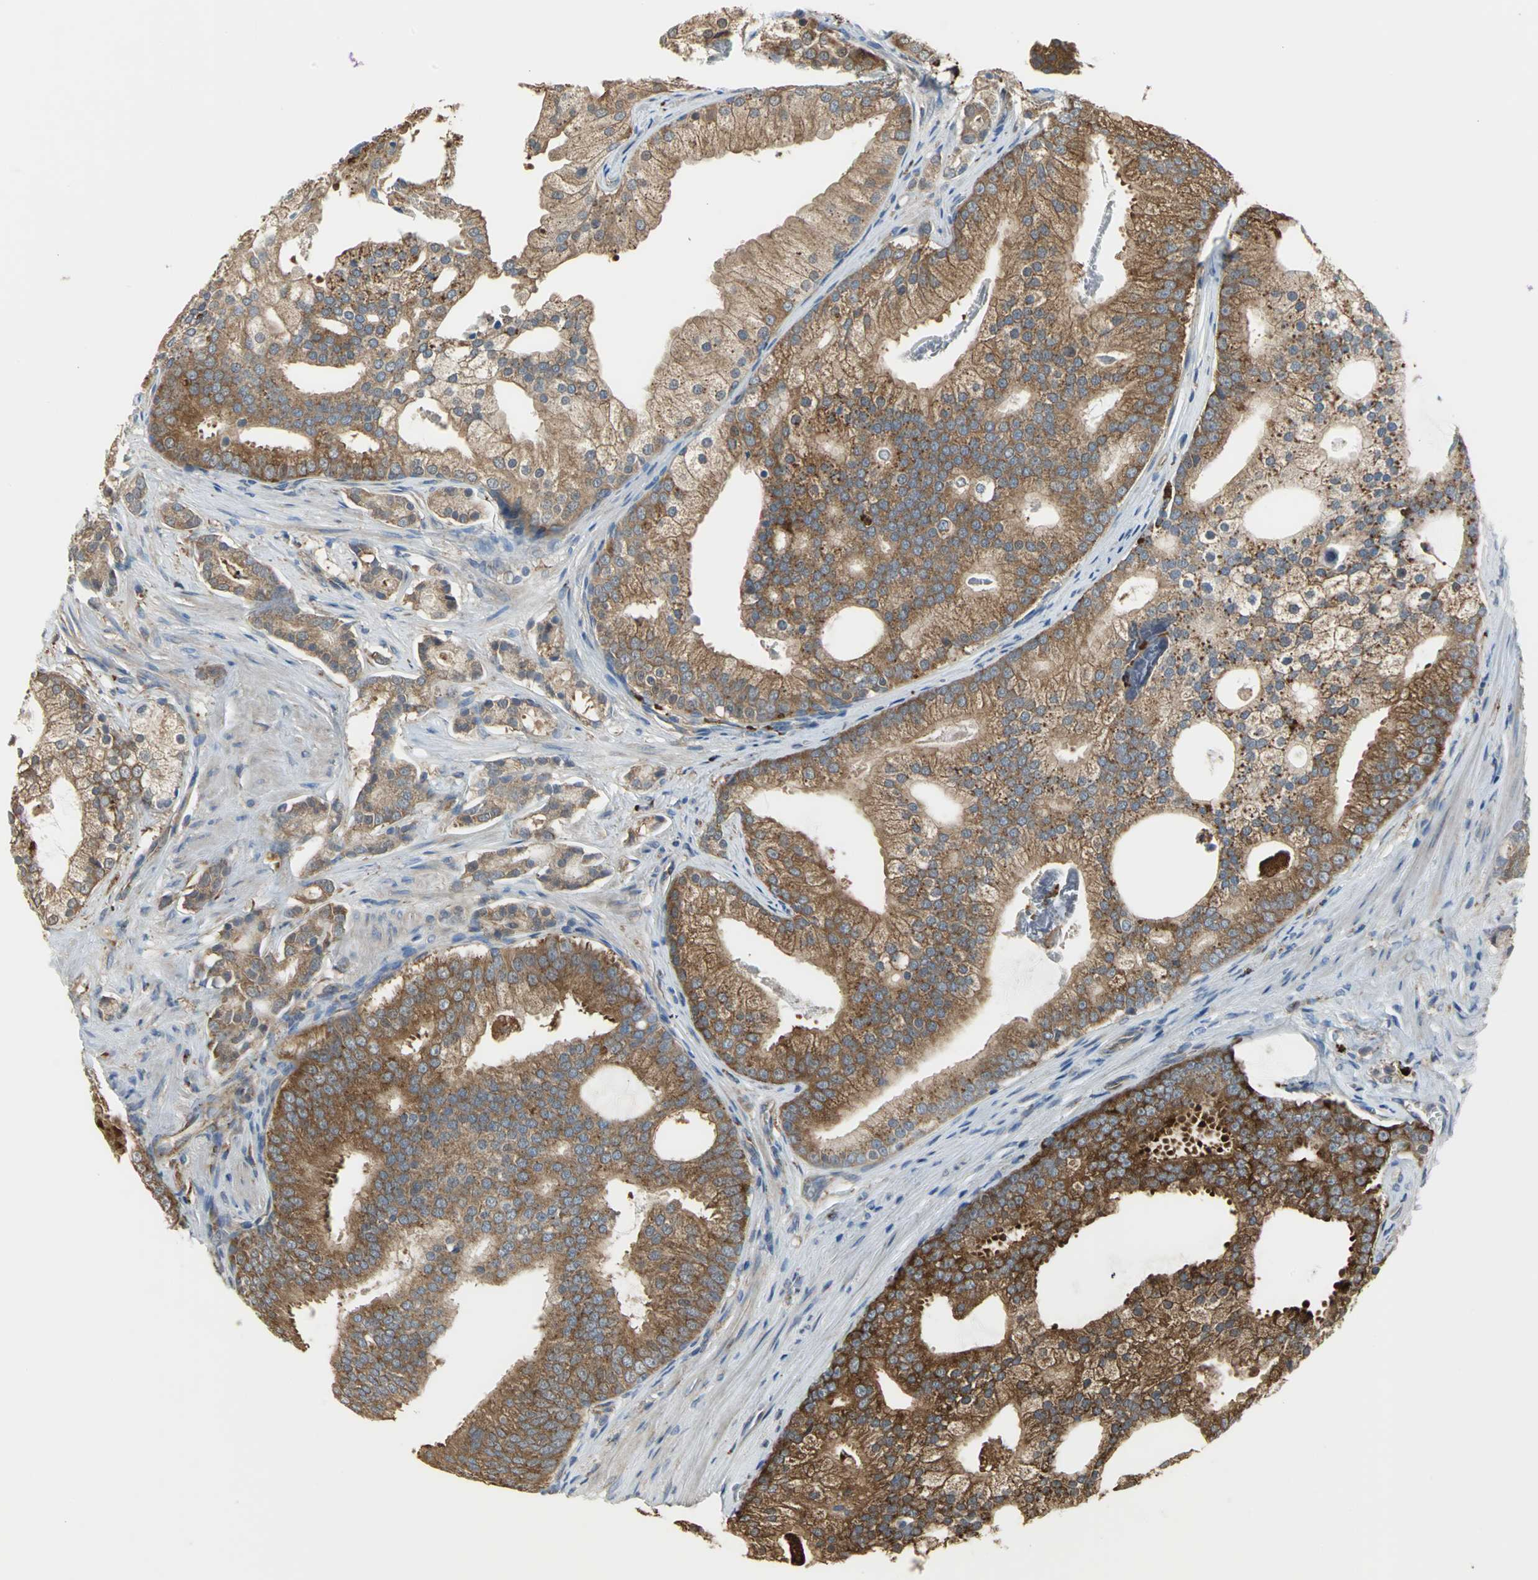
{"staining": {"intensity": "moderate", "quantity": ">75%", "location": "cytoplasmic/membranous"}, "tissue": "prostate cancer", "cell_type": "Tumor cells", "image_type": "cancer", "snomed": [{"axis": "morphology", "description": "Adenocarcinoma, Low grade"}, {"axis": "topography", "description": "Prostate"}], "caption": "The photomicrograph shows staining of prostate cancer (adenocarcinoma (low-grade)), revealing moderate cytoplasmic/membranous protein expression (brown color) within tumor cells.", "gene": "DIAPH2", "patient": {"sex": "male", "age": 58}}